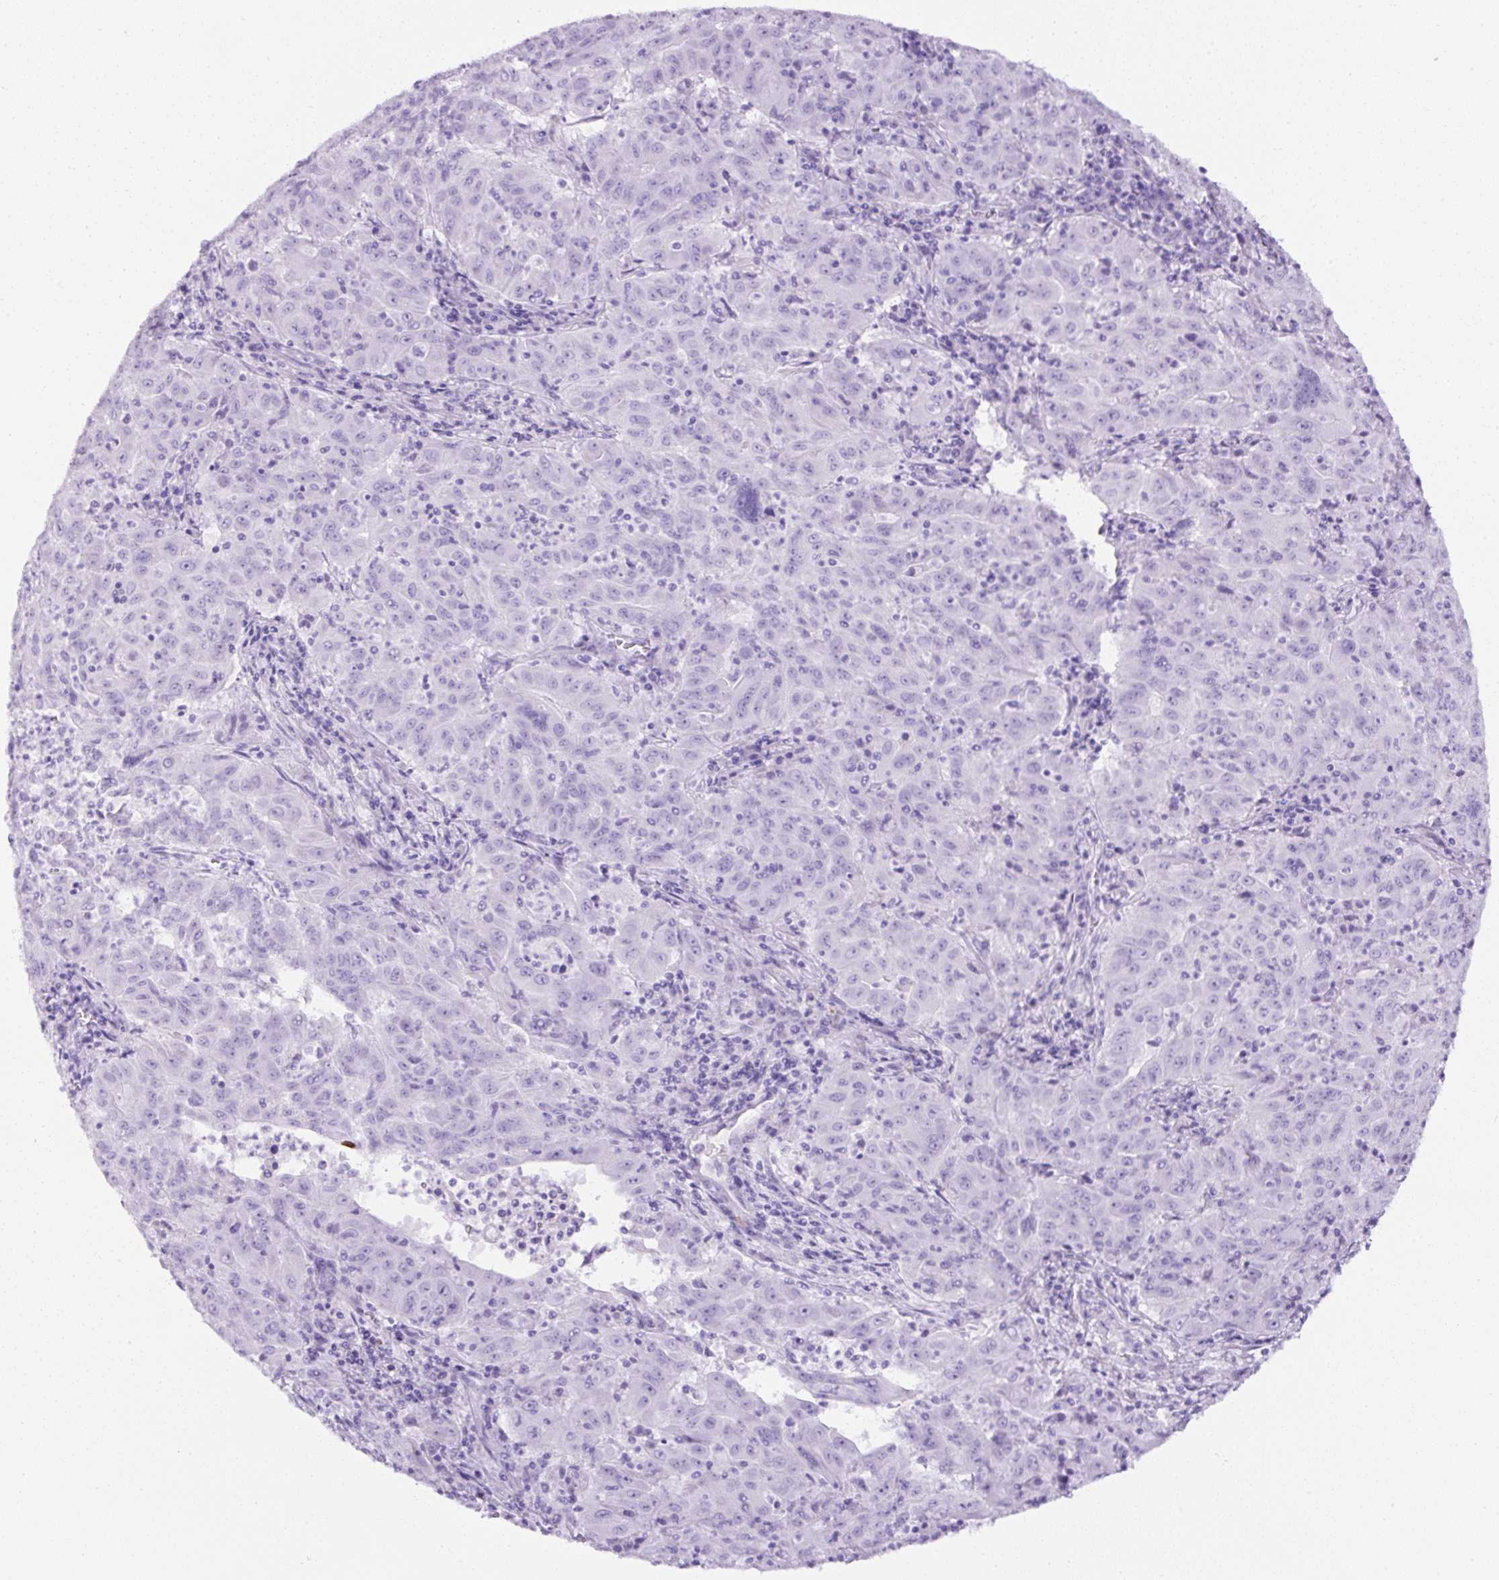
{"staining": {"intensity": "negative", "quantity": "none", "location": "none"}, "tissue": "pancreatic cancer", "cell_type": "Tumor cells", "image_type": "cancer", "snomed": [{"axis": "morphology", "description": "Adenocarcinoma, NOS"}, {"axis": "topography", "description": "Pancreas"}], "caption": "A high-resolution photomicrograph shows IHC staining of pancreatic adenocarcinoma, which exhibits no significant positivity in tumor cells.", "gene": "TMEM200B", "patient": {"sex": "male", "age": 63}}